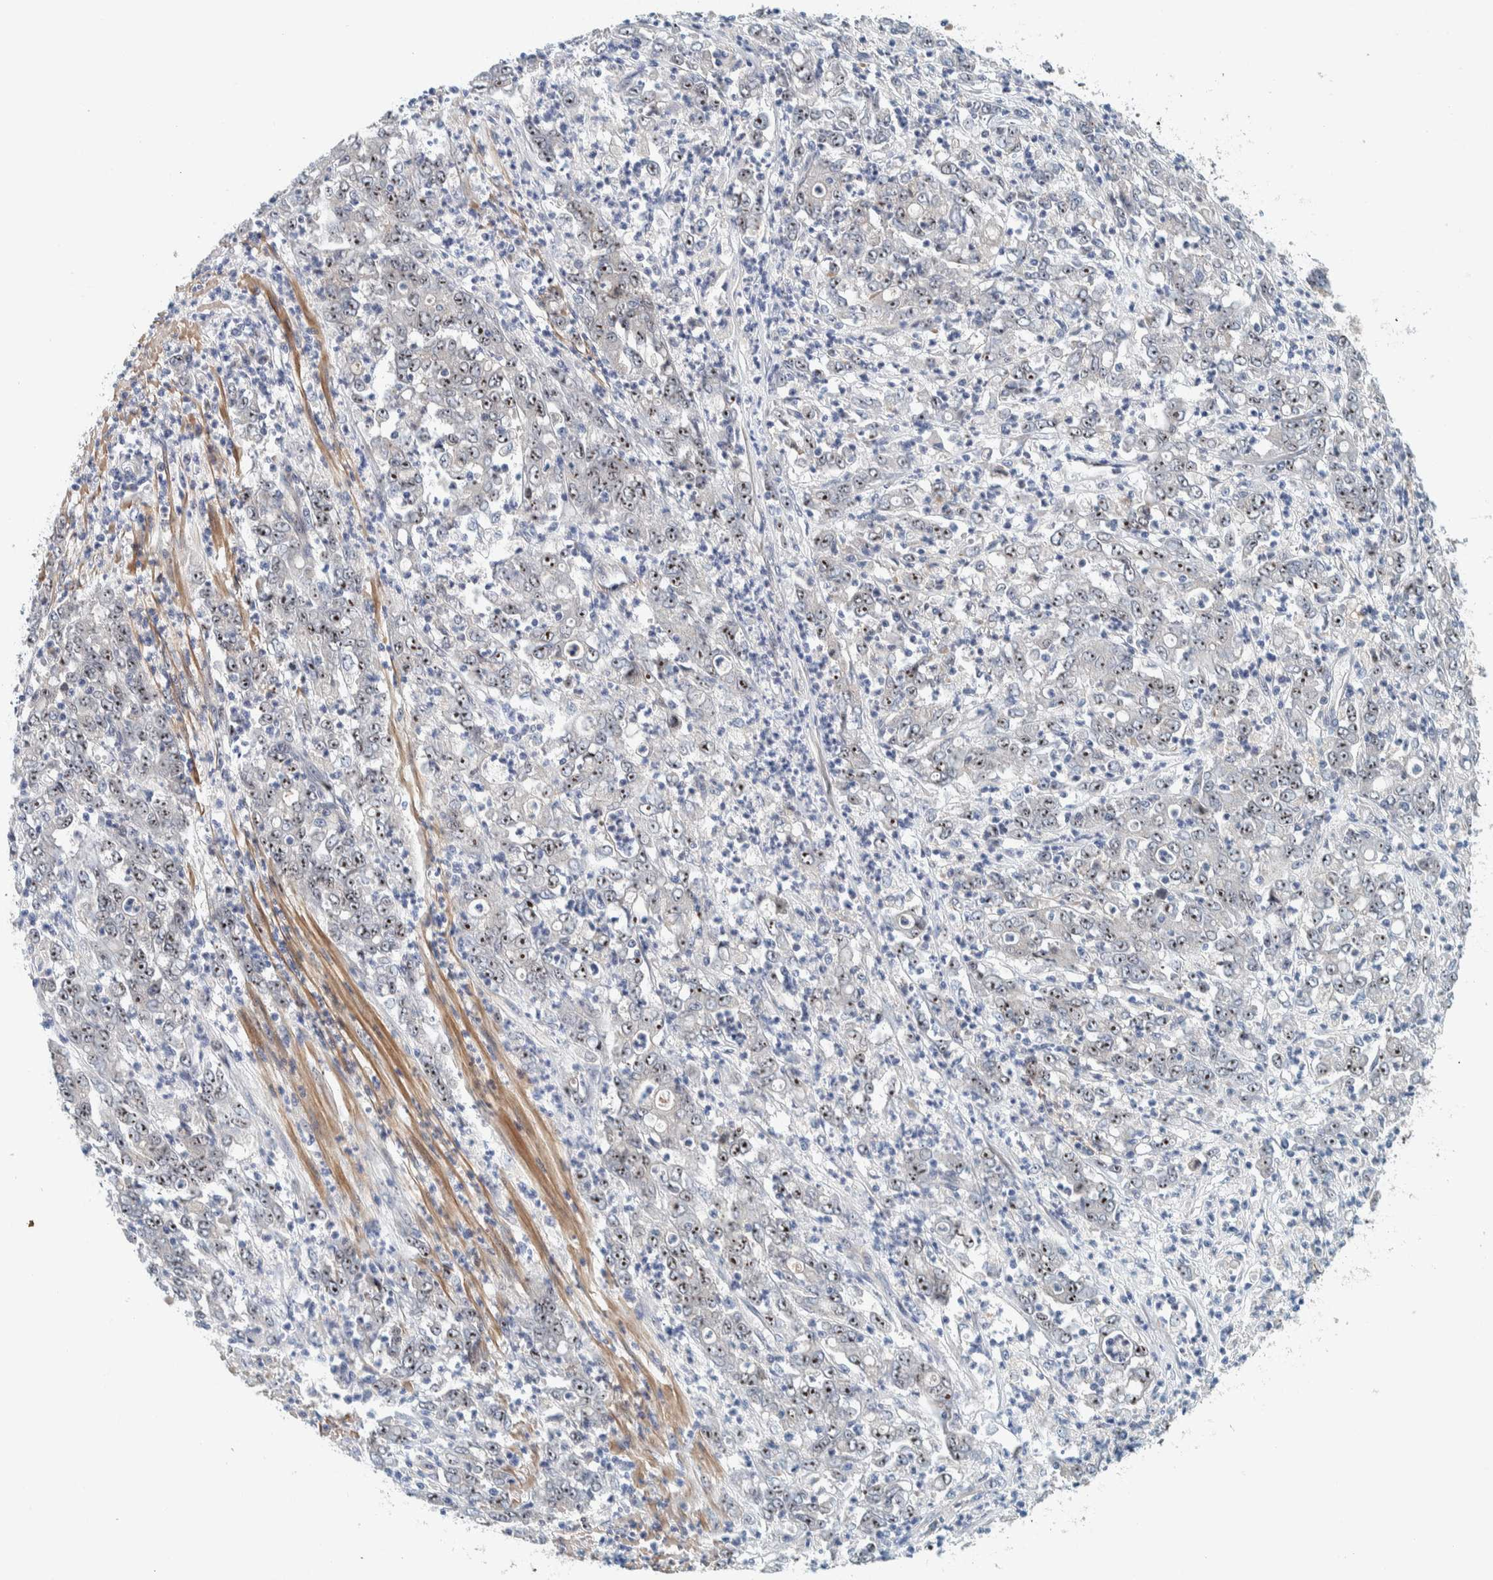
{"staining": {"intensity": "strong", "quantity": ">75%", "location": "nuclear"}, "tissue": "stomach cancer", "cell_type": "Tumor cells", "image_type": "cancer", "snomed": [{"axis": "morphology", "description": "Adenocarcinoma, NOS"}, {"axis": "topography", "description": "Stomach, lower"}], "caption": "Immunohistochemical staining of stomach adenocarcinoma demonstrates high levels of strong nuclear protein positivity in about >75% of tumor cells.", "gene": "NOL11", "patient": {"sex": "female", "age": 71}}